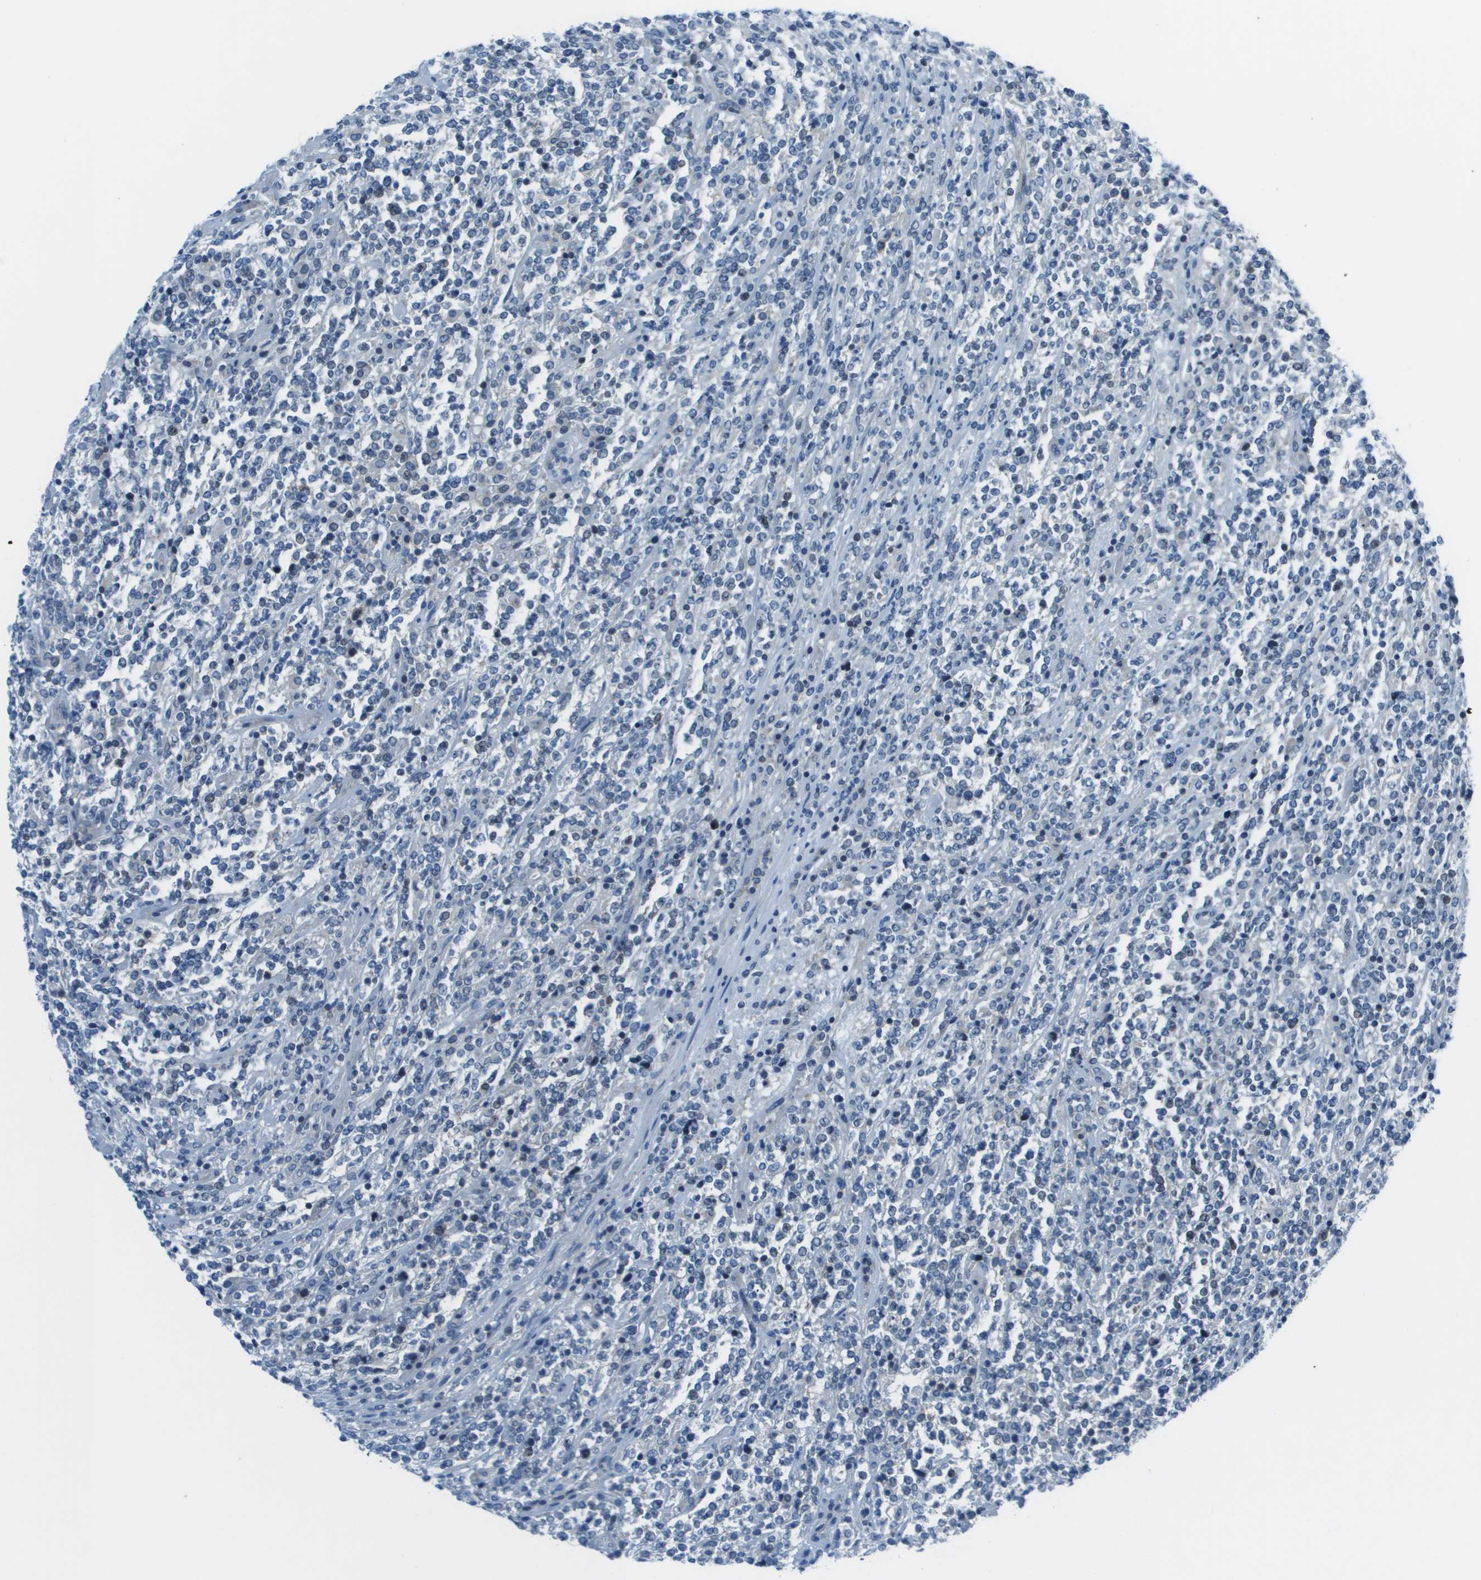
{"staining": {"intensity": "negative", "quantity": "none", "location": "none"}, "tissue": "lymphoma", "cell_type": "Tumor cells", "image_type": "cancer", "snomed": [{"axis": "morphology", "description": "Malignant lymphoma, non-Hodgkin's type, High grade"}, {"axis": "topography", "description": "Soft tissue"}], "caption": "A high-resolution photomicrograph shows IHC staining of lymphoma, which reveals no significant staining in tumor cells.", "gene": "STIP1", "patient": {"sex": "male", "age": 18}}